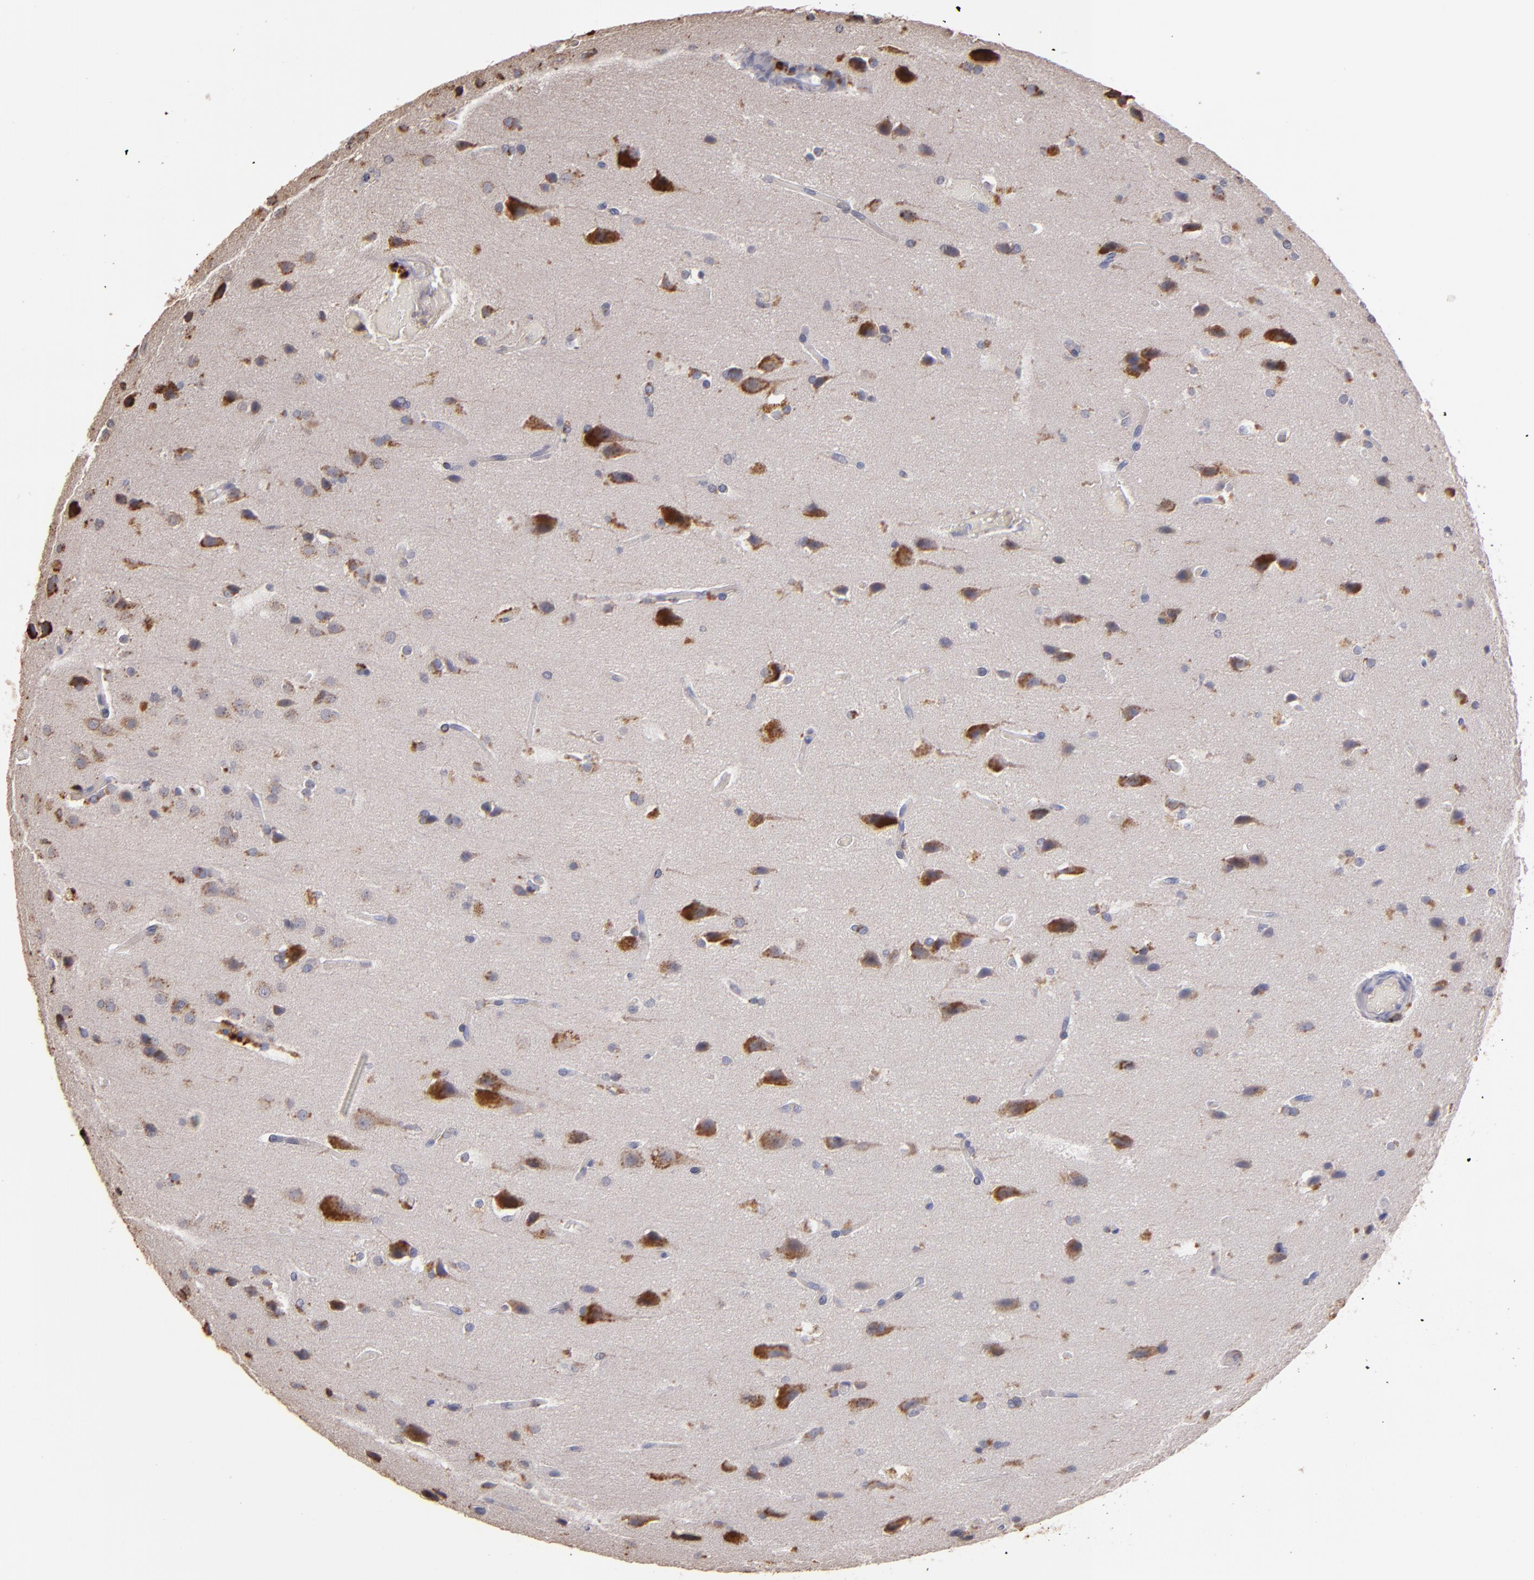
{"staining": {"intensity": "moderate", "quantity": "25%-75%", "location": "cytoplasmic/membranous"}, "tissue": "glioma", "cell_type": "Tumor cells", "image_type": "cancer", "snomed": [{"axis": "morphology", "description": "Glioma, malignant, Low grade"}, {"axis": "topography", "description": "Cerebral cortex"}], "caption": "Immunohistochemistry (IHC) micrograph of neoplastic tissue: human malignant glioma (low-grade) stained using immunohistochemistry shows medium levels of moderate protein expression localized specifically in the cytoplasmic/membranous of tumor cells, appearing as a cytoplasmic/membranous brown color.", "gene": "TRAF1", "patient": {"sex": "female", "age": 47}}